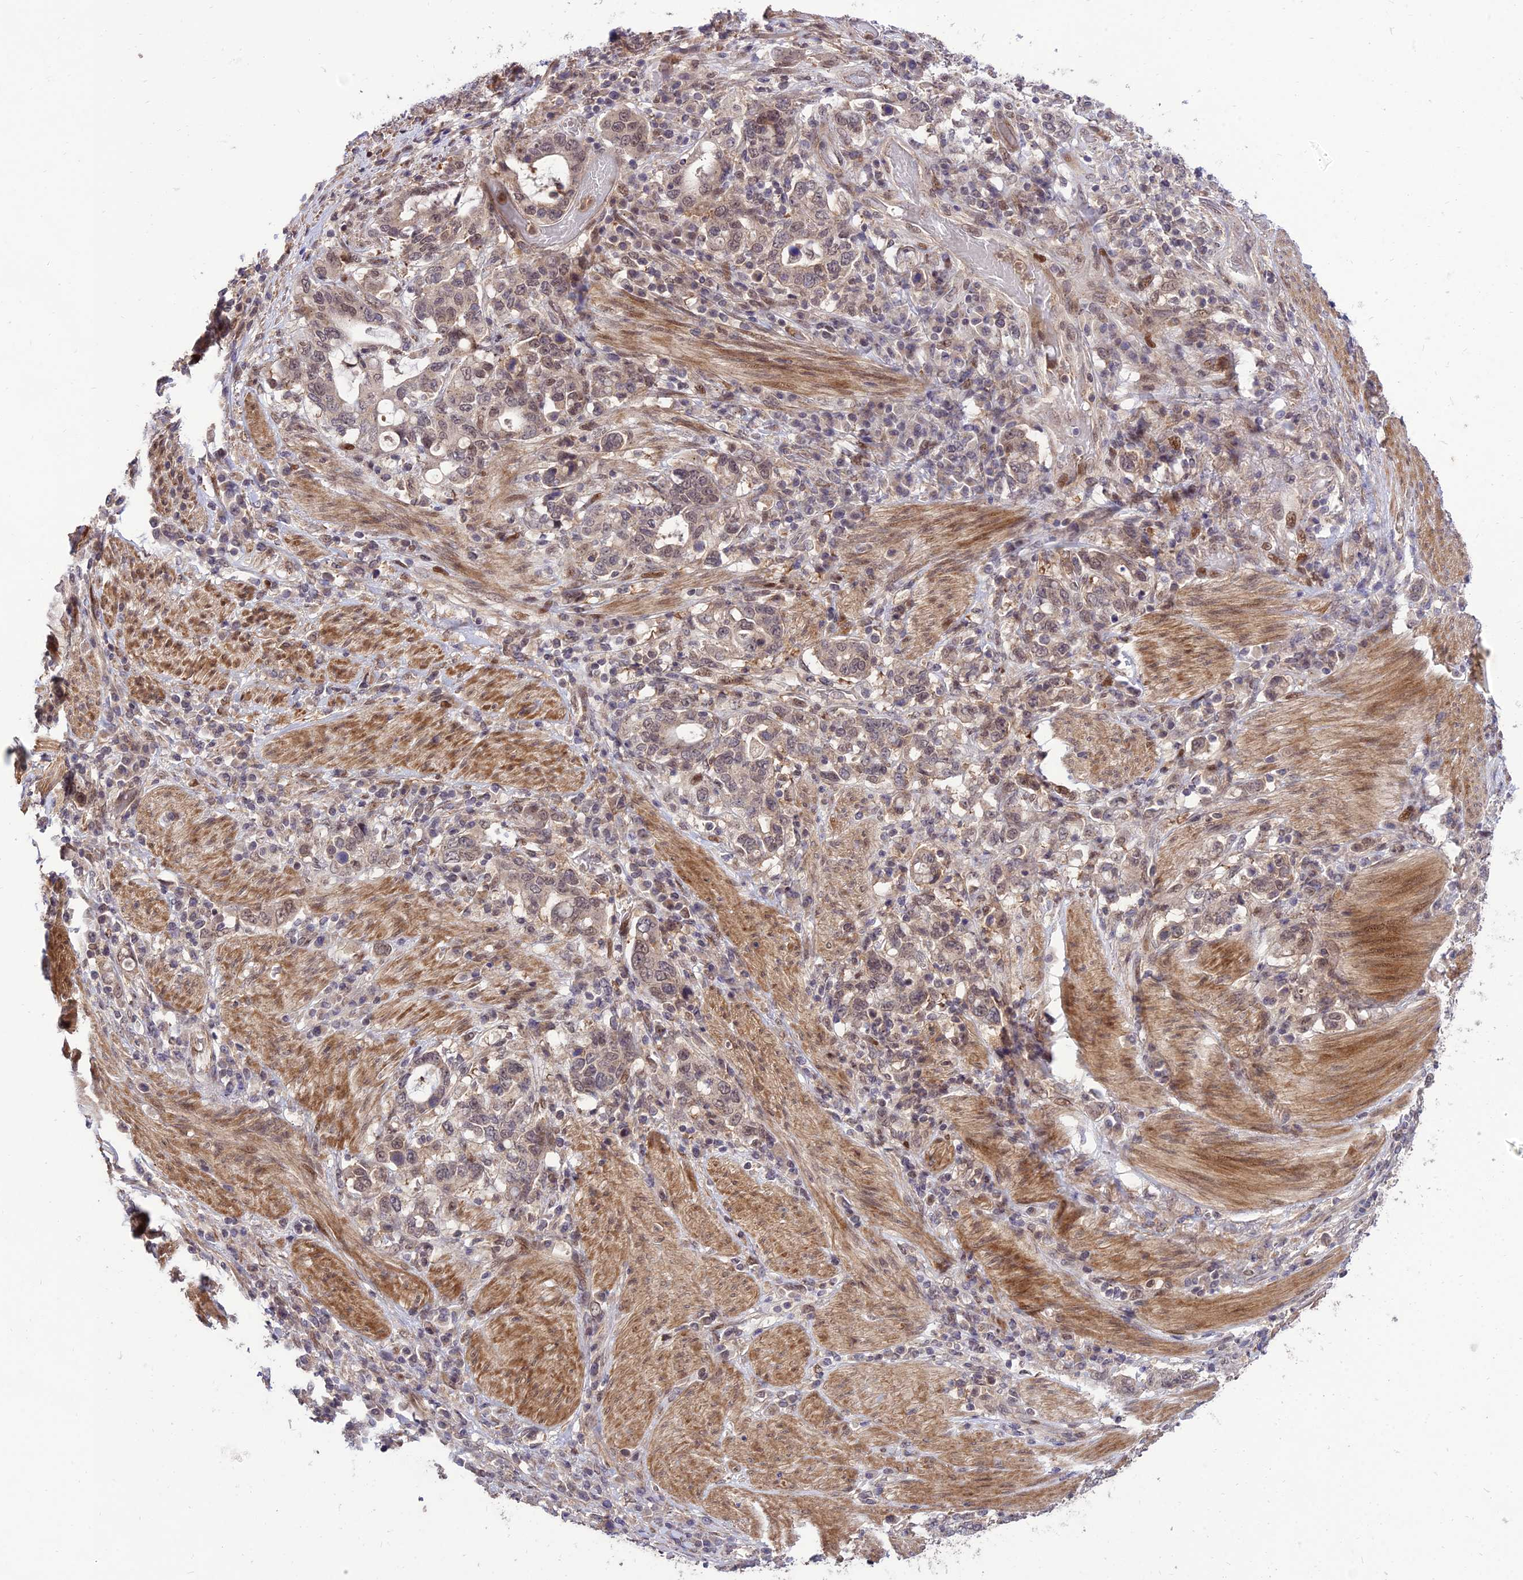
{"staining": {"intensity": "weak", "quantity": ">75%", "location": "nuclear"}, "tissue": "stomach cancer", "cell_type": "Tumor cells", "image_type": "cancer", "snomed": [{"axis": "morphology", "description": "Adenocarcinoma, NOS"}, {"axis": "topography", "description": "Stomach, upper"}, {"axis": "topography", "description": "Stomach"}], "caption": "This is an image of immunohistochemistry staining of adenocarcinoma (stomach), which shows weak expression in the nuclear of tumor cells.", "gene": "ZNF85", "patient": {"sex": "male", "age": 62}}